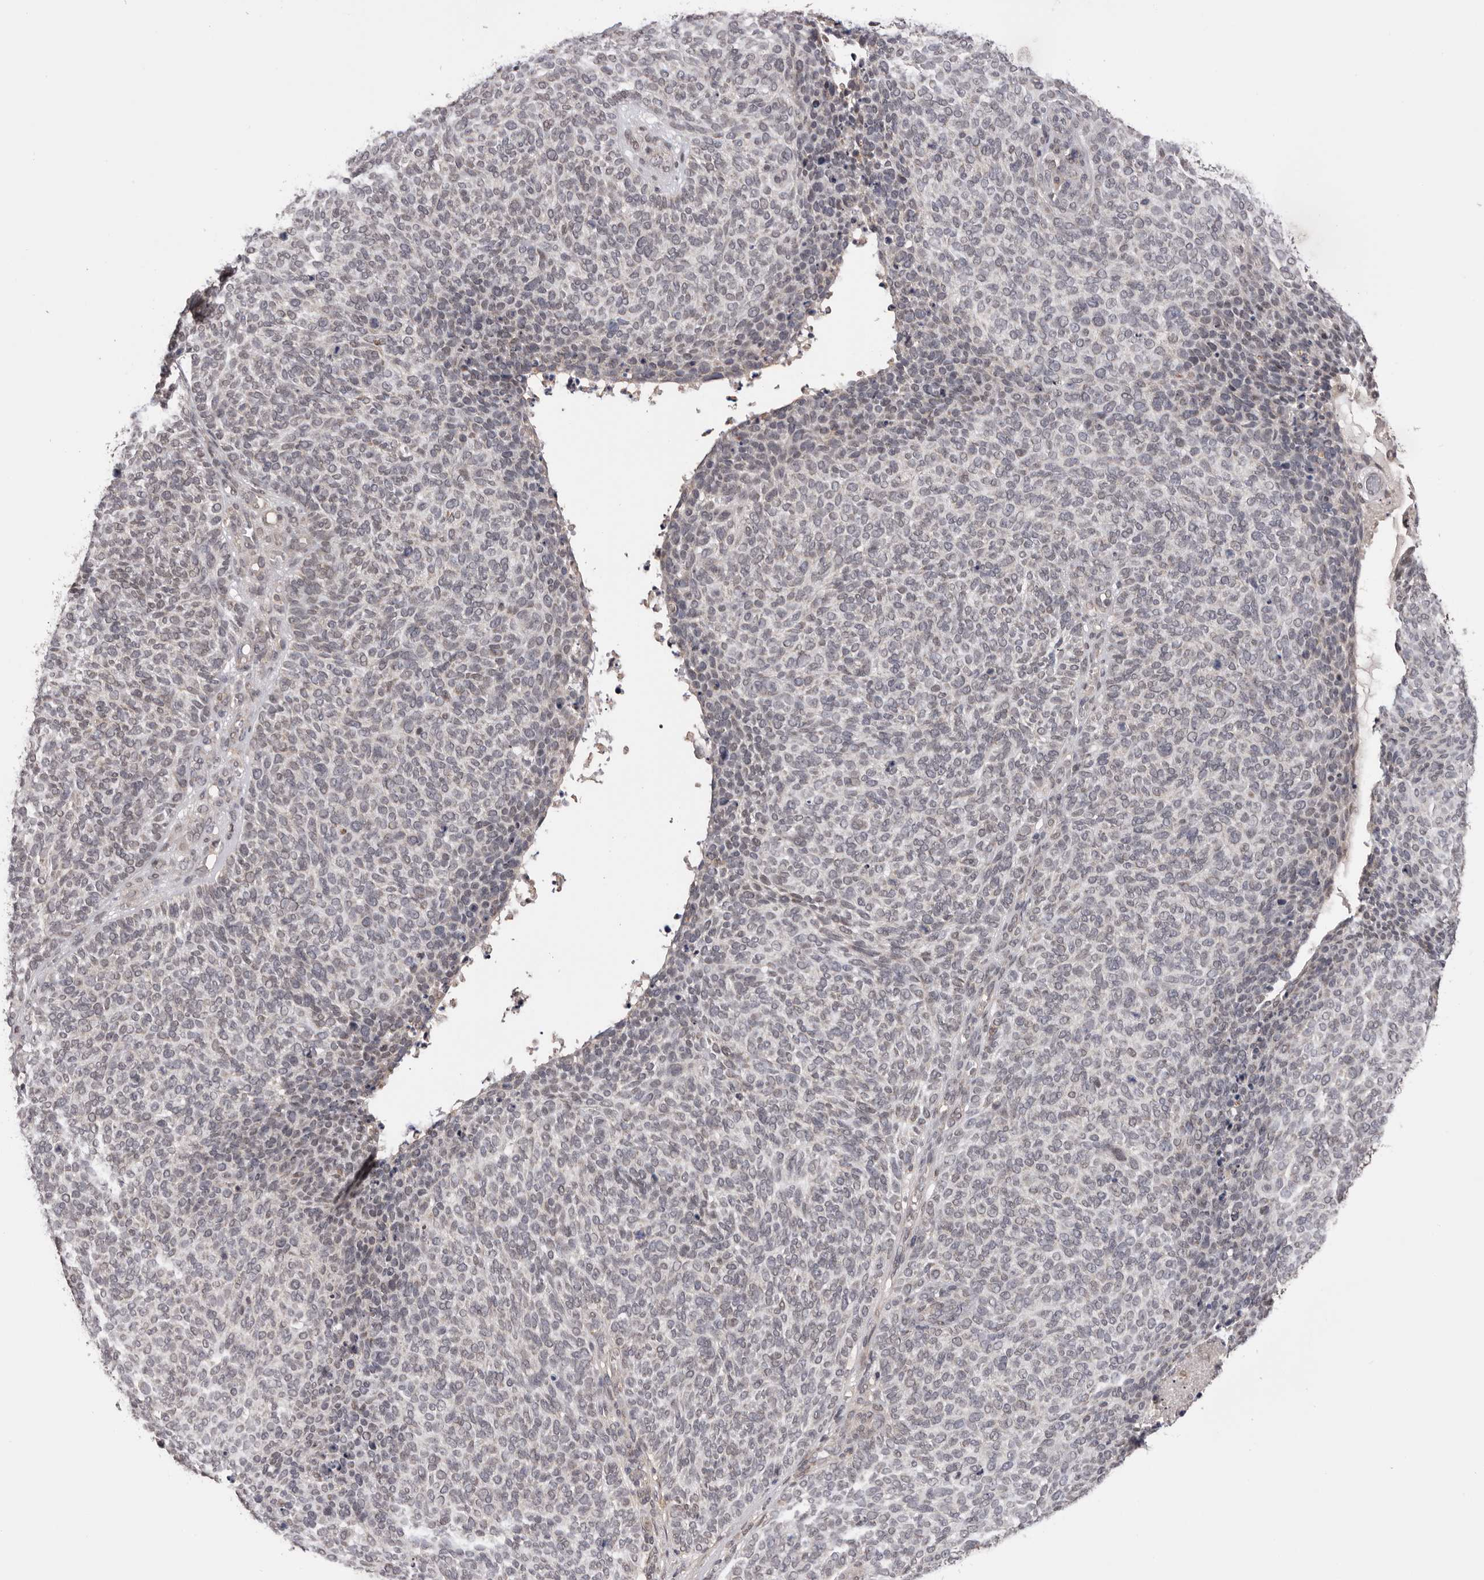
{"staining": {"intensity": "weak", "quantity": "<25%", "location": "nuclear"}, "tissue": "skin cancer", "cell_type": "Tumor cells", "image_type": "cancer", "snomed": [{"axis": "morphology", "description": "Squamous cell carcinoma, NOS"}, {"axis": "topography", "description": "Skin"}], "caption": "The micrograph shows no staining of tumor cells in skin squamous cell carcinoma.", "gene": "MOGAT2", "patient": {"sex": "female", "age": 90}}